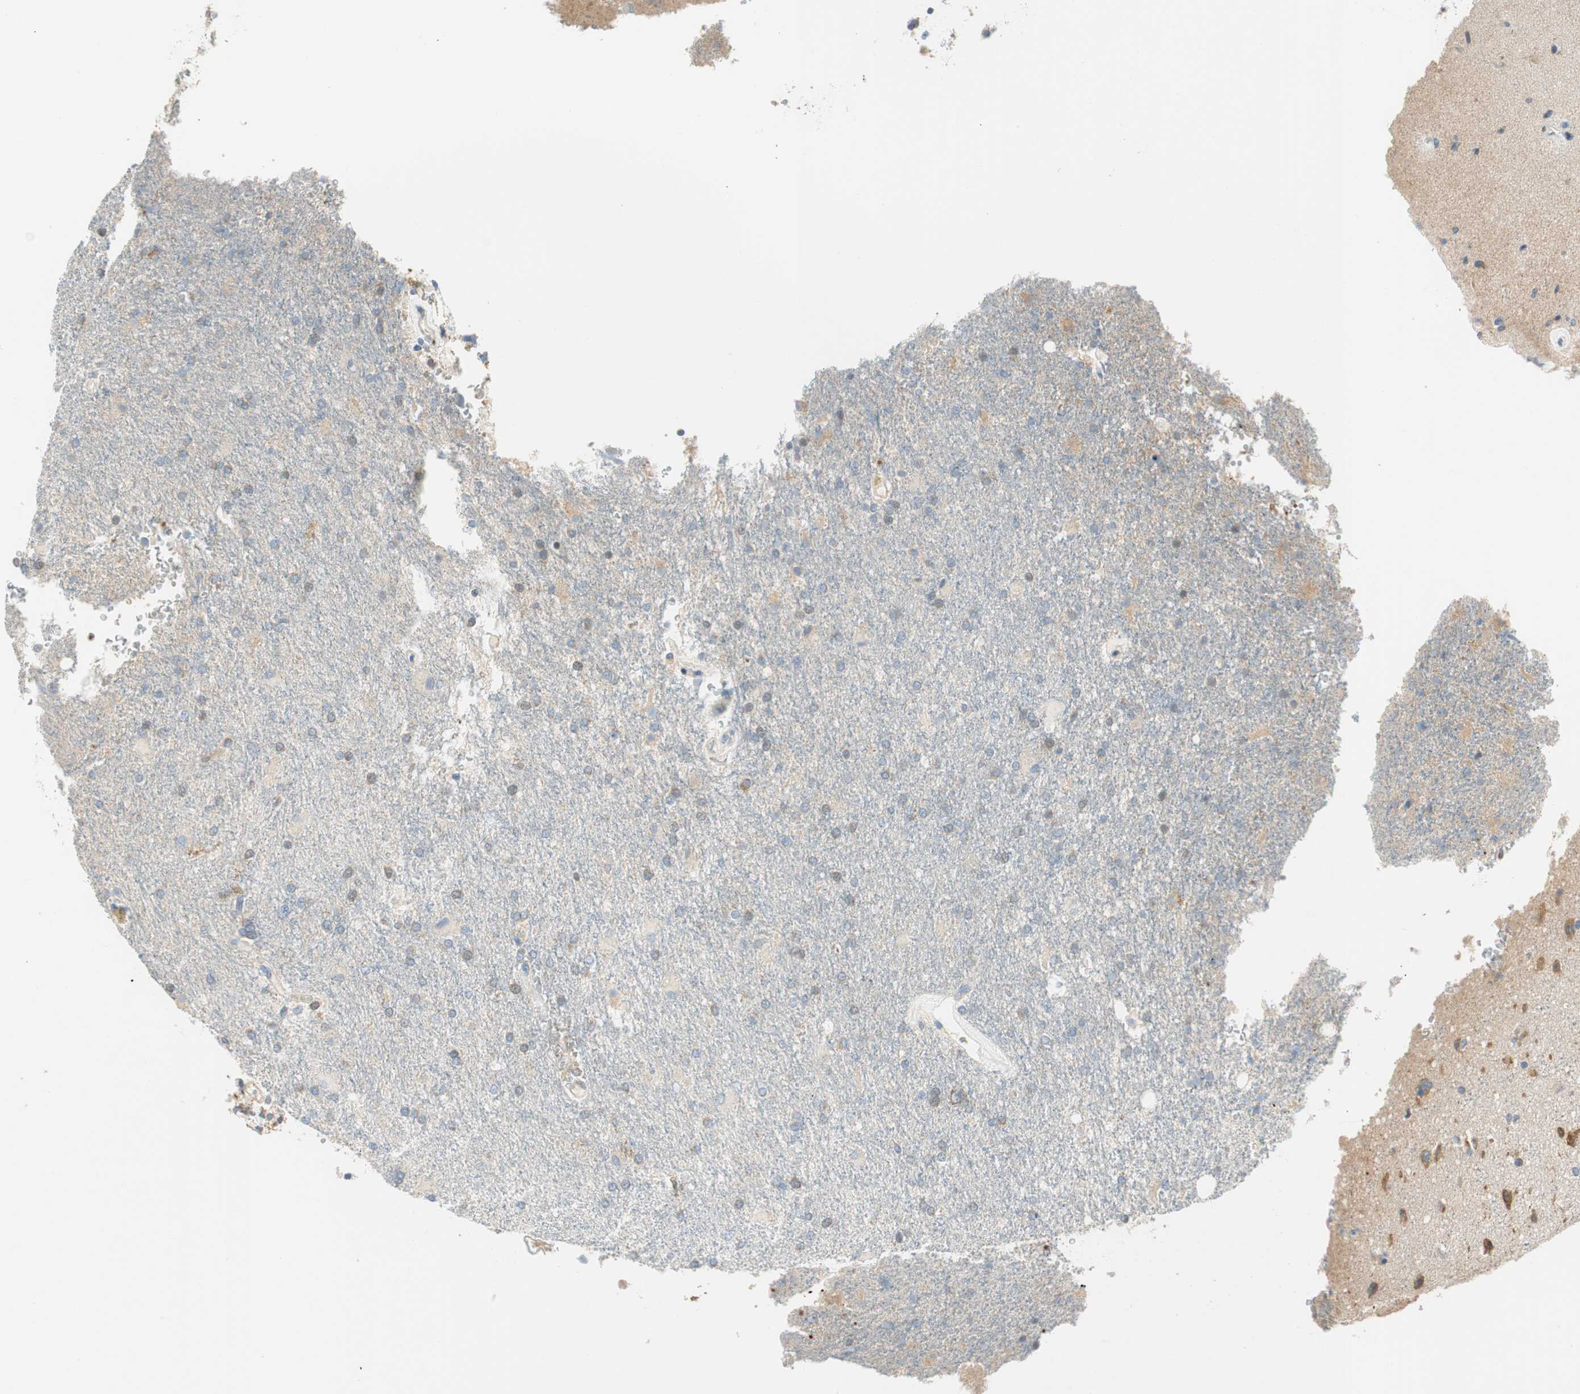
{"staining": {"intensity": "weak", "quantity": "<25%", "location": "cytoplasmic/membranous"}, "tissue": "glioma", "cell_type": "Tumor cells", "image_type": "cancer", "snomed": [{"axis": "morphology", "description": "Glioma, malignant, High grade"}, {"axis": "topography", "description": "Brain"}], "caption": "IHC image of glioma stained for a protein (brown), which demonstrates no staining in tumor cells.", "gene": "RORB", "patient": {"sex": "male", "age": 71}}